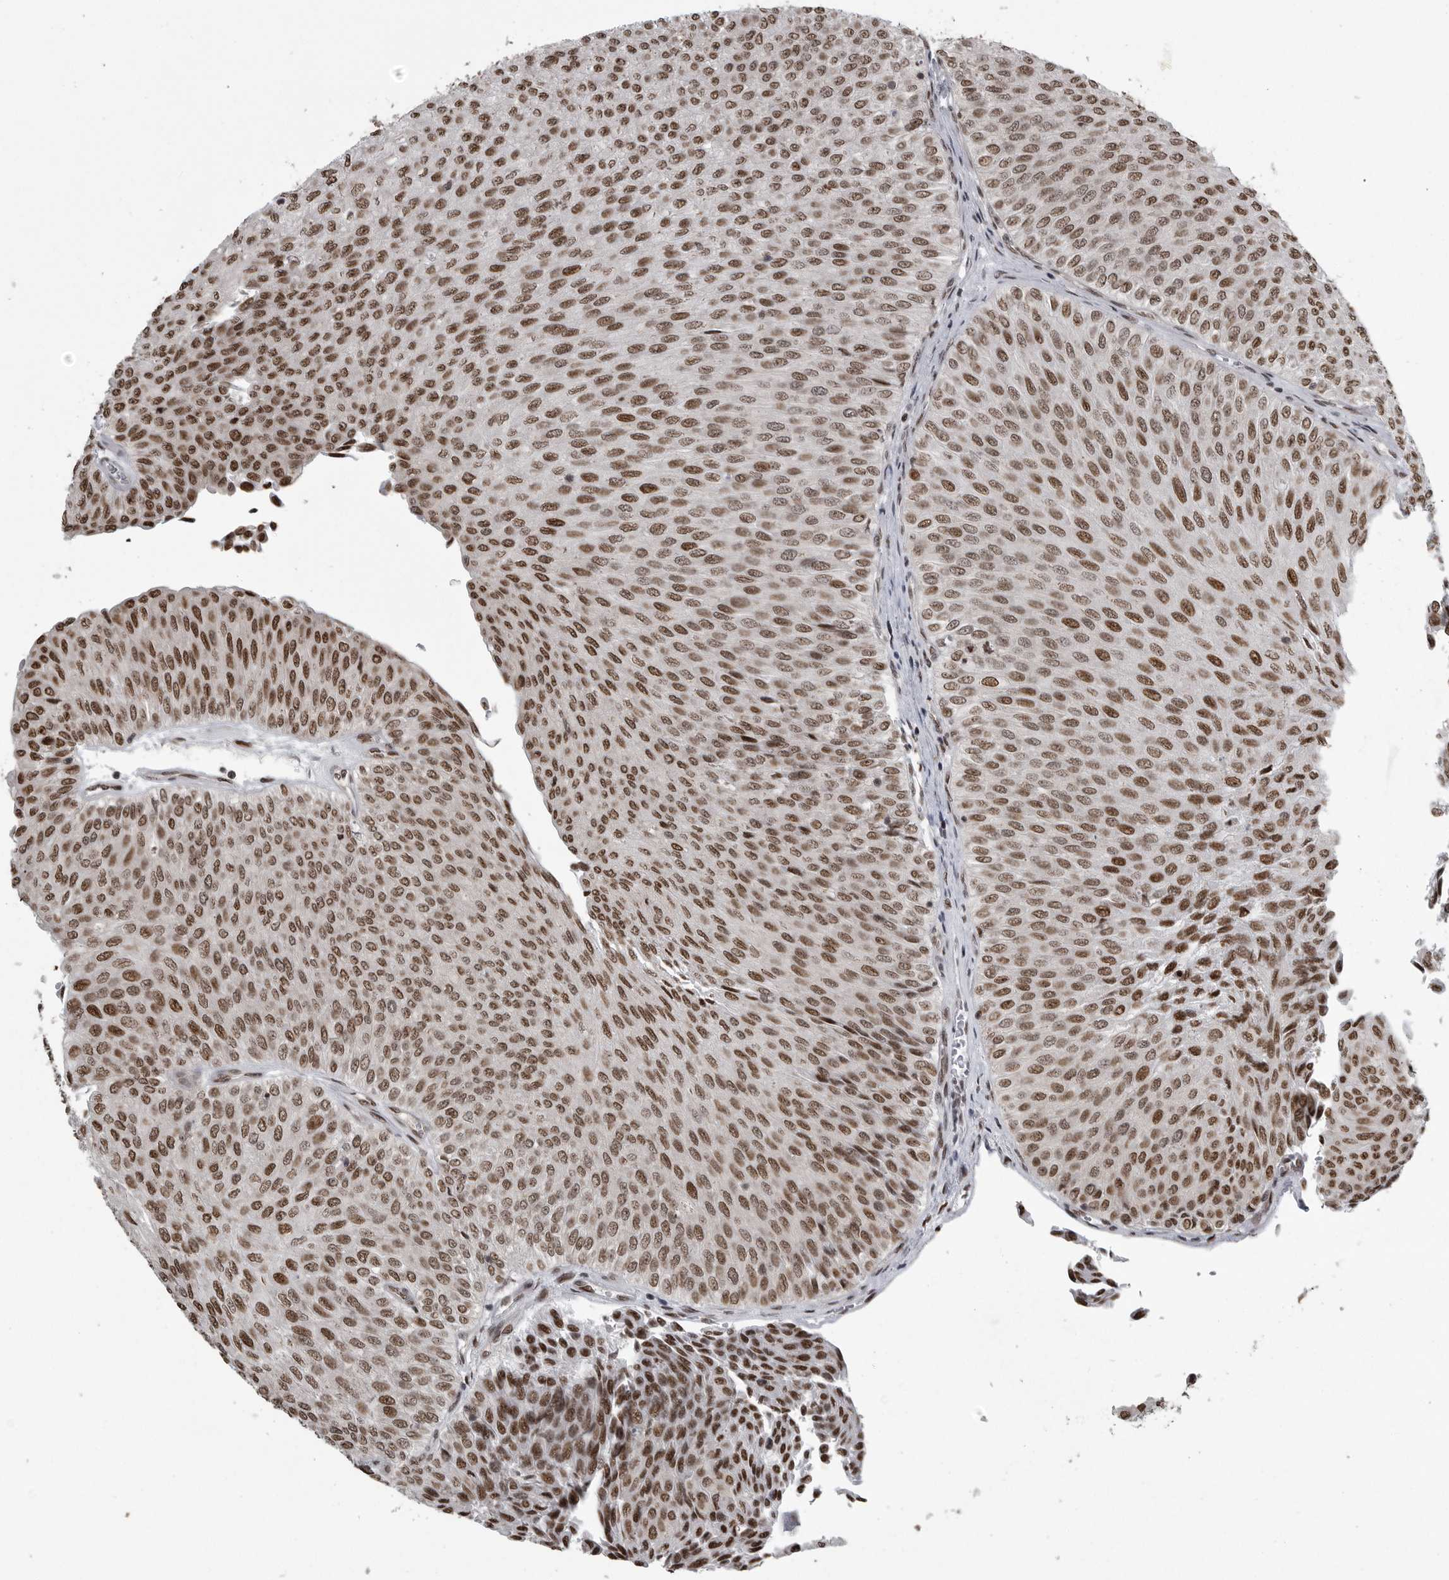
{"staining": {"intensity": "moderate", "quantity": ">75%", "location": "nuclear"}, "tissue": "urothelial cancer", "cell_type": "Tumor cells", "image_type": "cancer", "snomed": [{"axis": "morphology", "description": "Urothelial carcinoma, Low grade"}, {"axis": "topography", "description": "Urinary bladder"}], "caption": "Tumor cells exhibit medium levels of moderate nuclear positivity in approximately >75% of cells in human urothelial cancer.", "gene": "YAF2", "patient": {"sex": "male", "age": 78}}